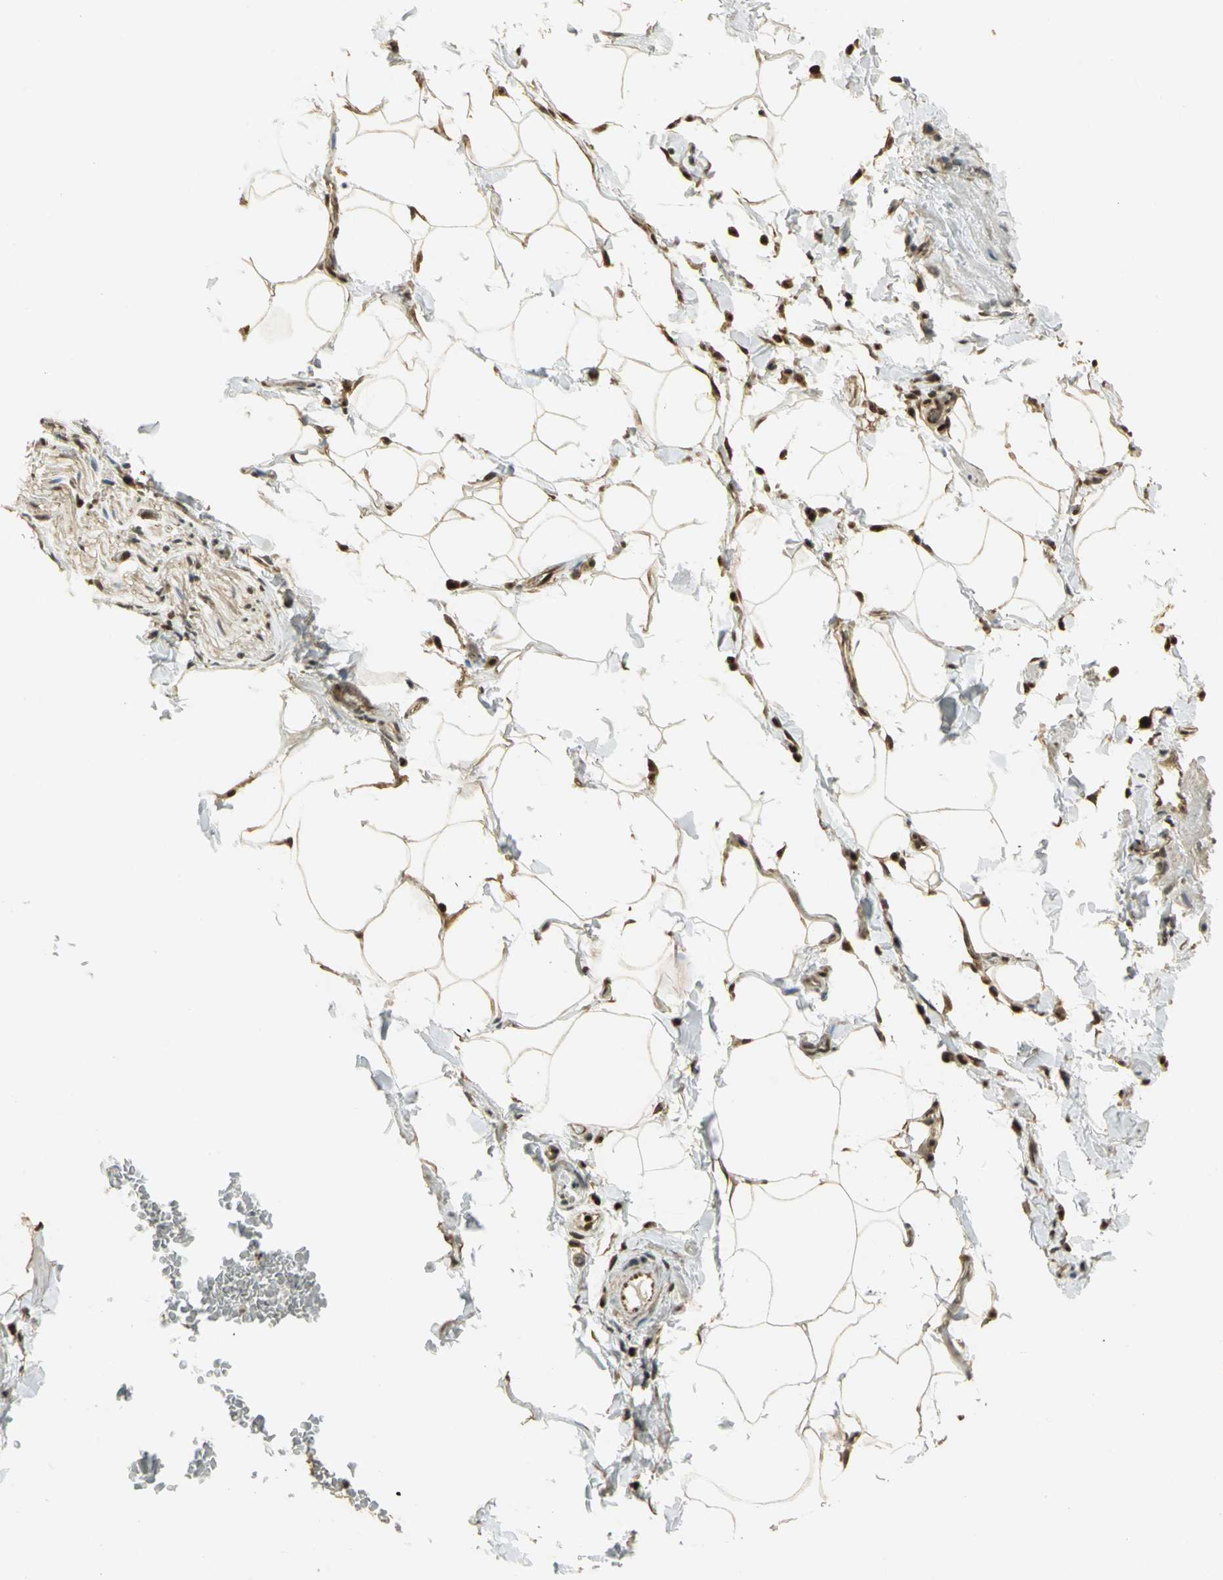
{"staining": {"intensity": "moderate", "quantity": ">75%", "location": "cytoplasmic/membranous,nuclear"}, "tissue": "adipose tissue", "cell_type": "Adipocytes", "image_type": "normal", "snomed": [{"axis": "morphology", "description": "Normal tissue, NOS"}, {"axis": "topography", "description": "Vascular tissue"}], "caption": "Immunohistochemistry micrograph of normal adipose tissue stained for a protein (brown), which shows medium levels of moderate cytoplasmic/membranous,nuclear staining in approximately >75% of adipocytes.", "gene": "ELF1", "patient": {"sex": "male", "age": 41}}